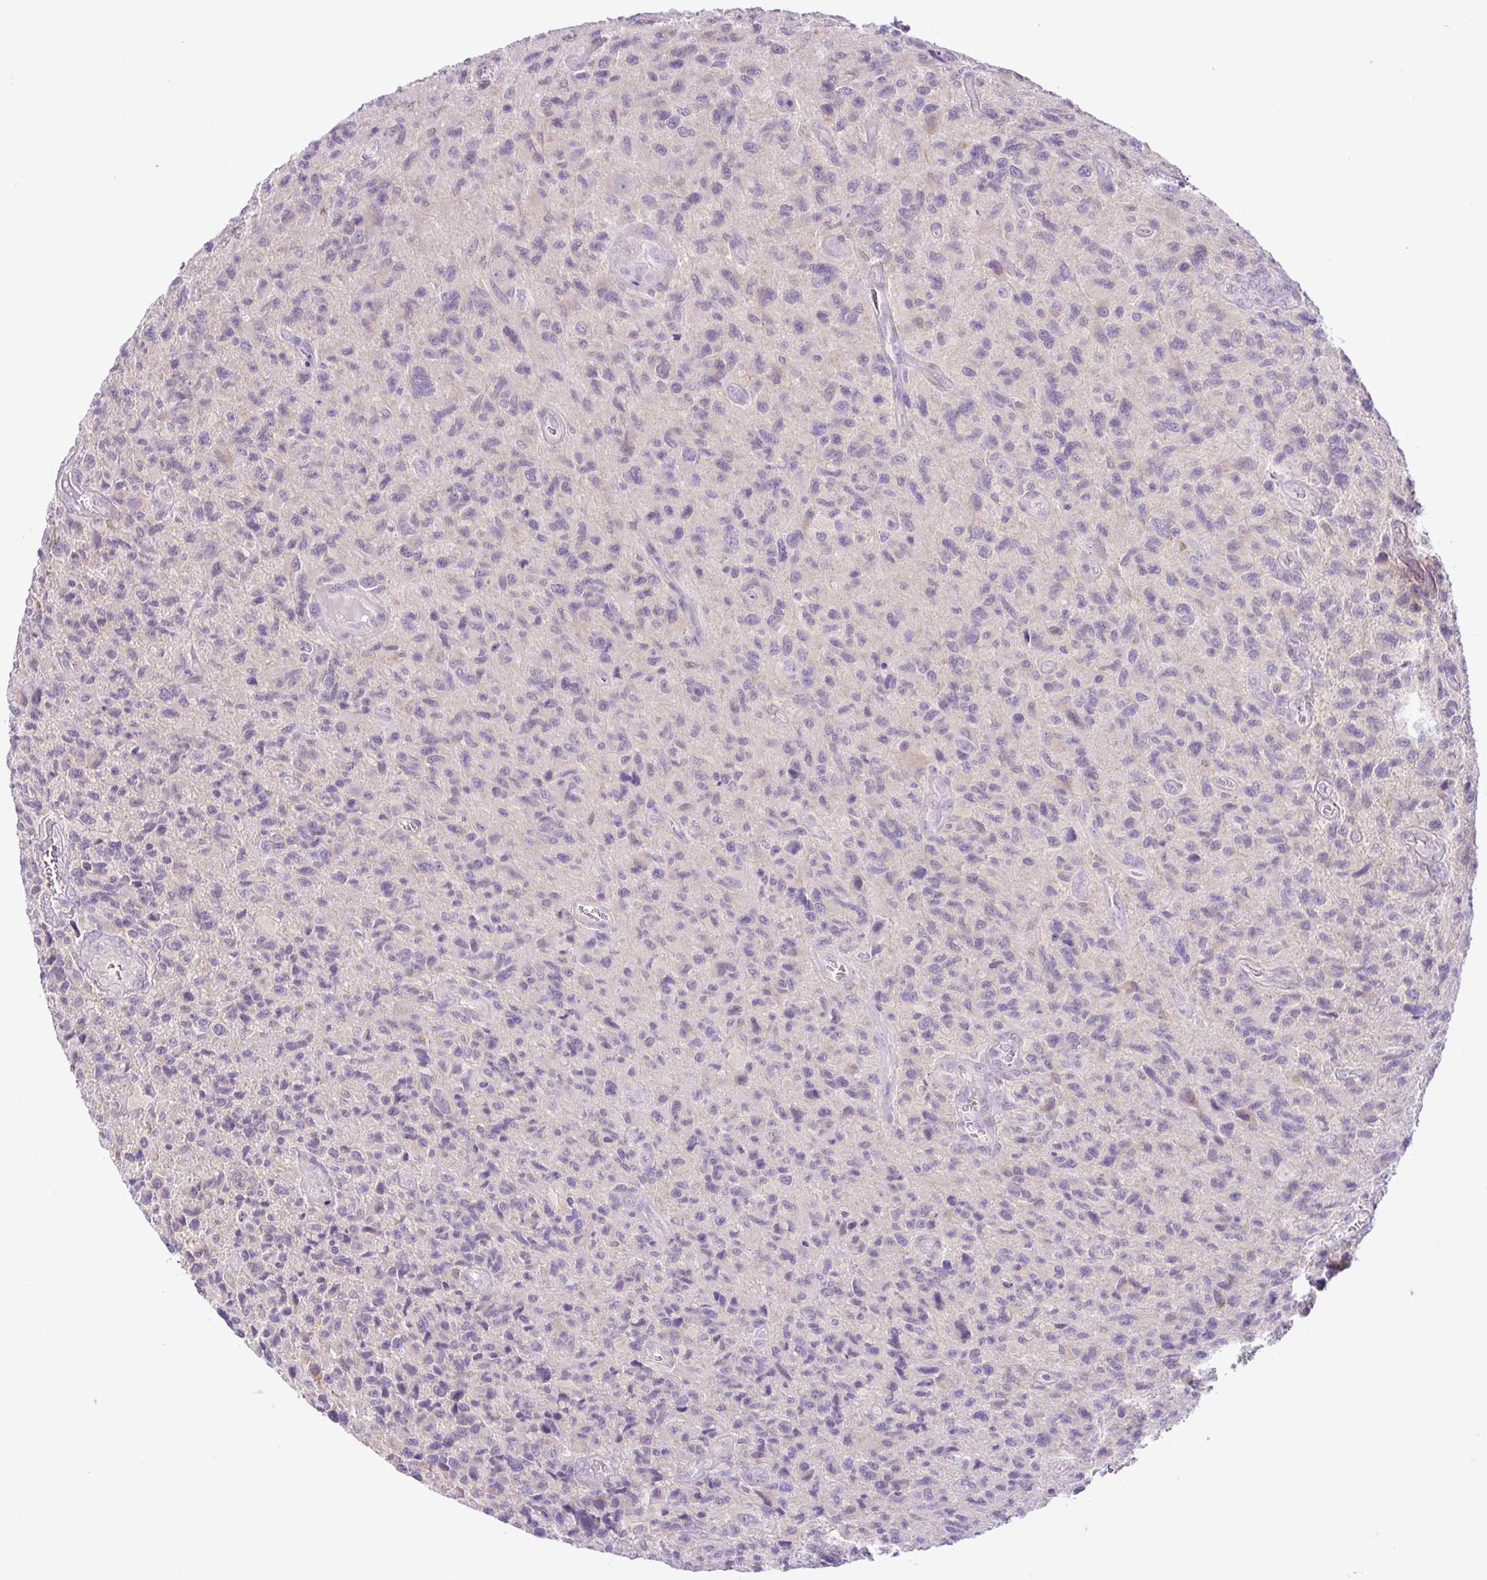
{"staining": {"intensity": "negative", "quantity": "none", "location": "none"}, "tissue": "glioma", "cell_type": "Tumor cells", "image_type": "cancer", "snomed": [{"axis": "morphology", "description": "Glioma, malignant, High grade"}, {"axis": "topography", "description": "Brain"}], "caption": "A photomicrograph of human malignant high-grade glioma is negative for staining in tumor cells.", "gene": "TONSL", "patient": {"sex": "male", "age": 76}}